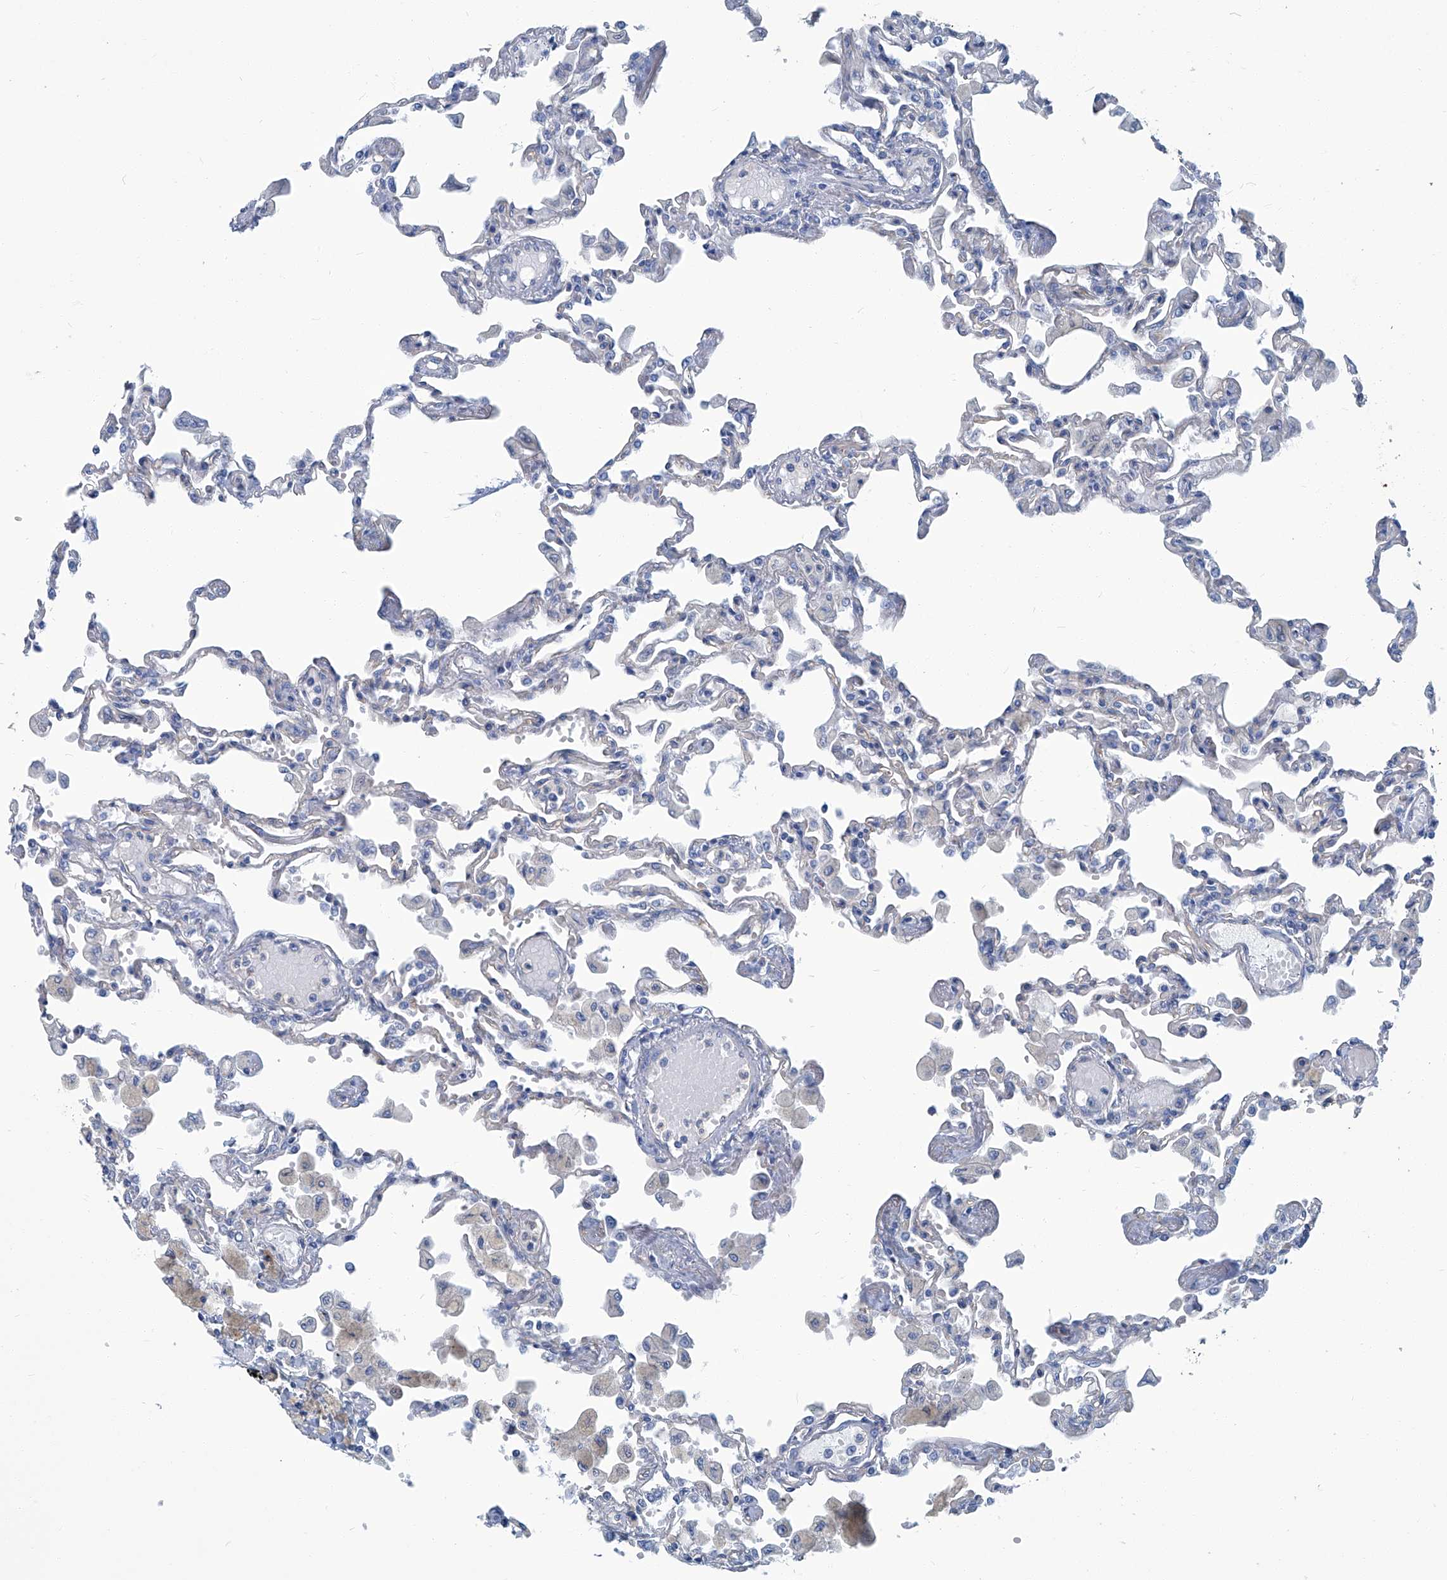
{"staining": {"intensity": "negative", "quantity": "none", "location": "none"}, "tissue": "lung", "cell_type": "Alveolar cells", "image_type": "normal", "snomed": [{"axis": "morphology", "description": "Normal tissue, NOS"}, {"axis": "topography", "description": "Bronchus"}, {"axis": "topography", "description": "Lung"}], "caption": "The micrograph shows no significant staining in alveolar cells of lung. (Brightfield microscopy of DAB (3,3'-diaminobenzidine) immunohistochemistry at high magnification).", "gene": "PFKL", "patient": {"sex": "female", "age": 49}}